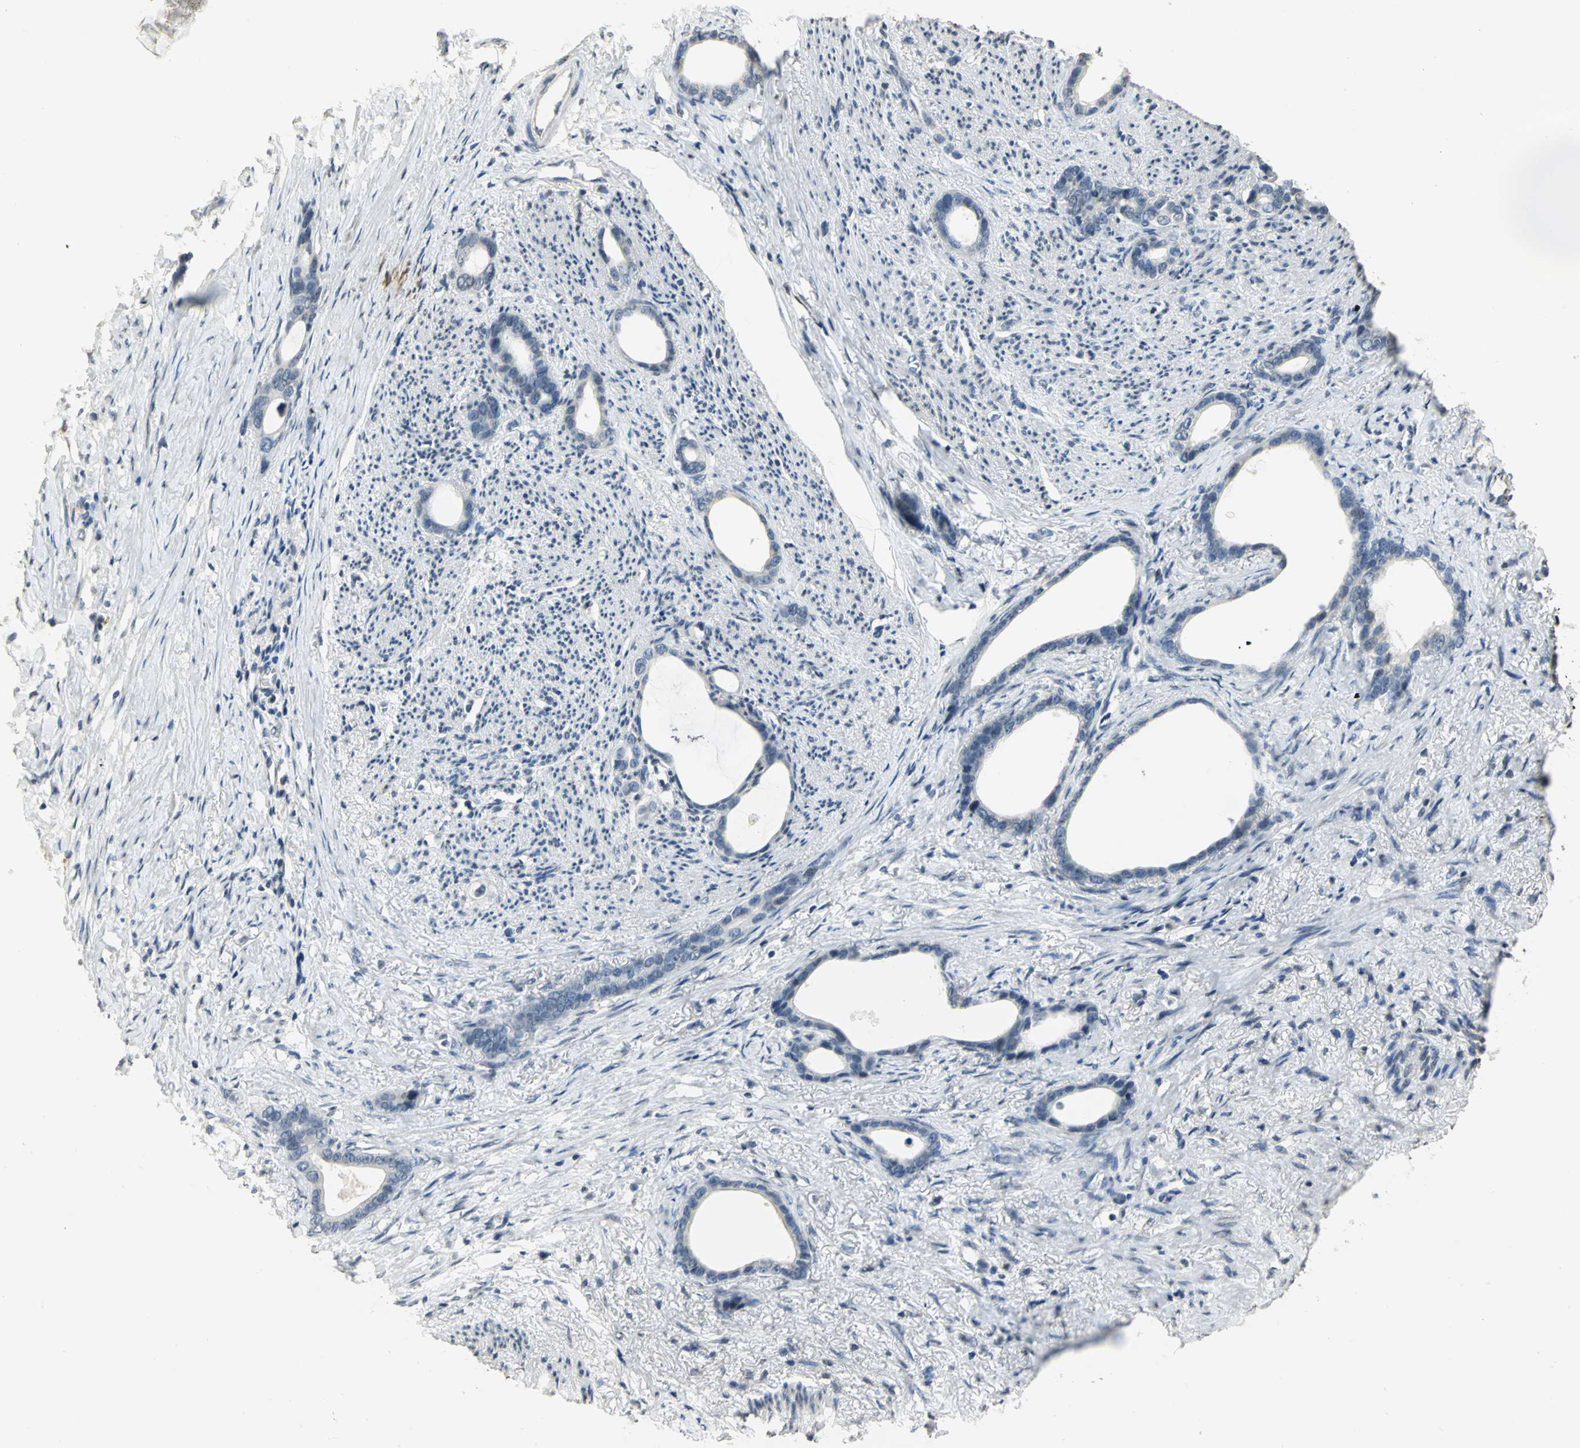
{"staining": {"intensity": "negative", "quantity": "none", "location": "none"}, "tissue": "stomach cancer", "cell_type": "Tumor cells", "image_type": "cancer", "snomed": [{"axis": "morphology", "description": "Adenocarcinoma, NOS"}, {"axis": "topography", "description": "Stomach"}], "caption": "A photomicrograph of human stomach adenocarcinoma is negative for staining in tumor cells. The staining was performed using DAB (3,3'-diaminobenzidine) to visualize the protein expression in brown, while the nuclei were stained in blue with hematoxylin (Magnification: 20x).", "gene": "DNAJB6", "patient": {"sex": "female", "age": 75}}